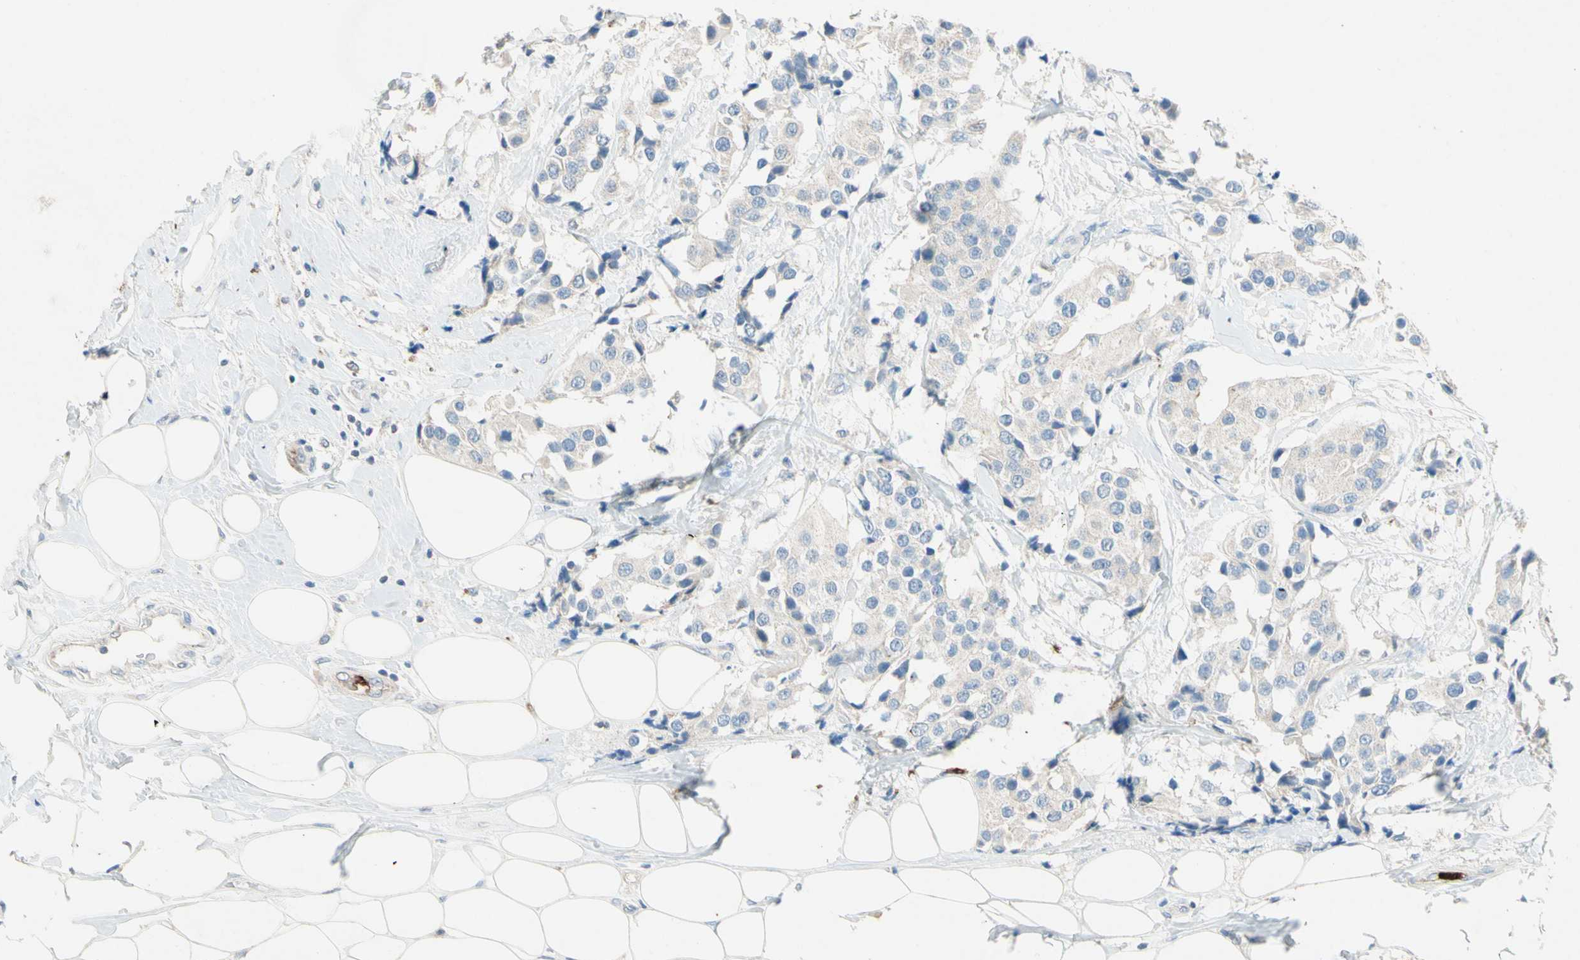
{"staining": {"intensity": "negative", "quantity": "none", "location": "none"}, "tissue": "breast cancer", "cell_type": "Tumor cells", "image_type": "cancer", "snomed": [{"axis": "morphology", "description": "Normal tissue, NOS"}, {"axis": "morphology", "description": "Duct carcinoma"}, {"axis": "topography", "description": "Breast"}], "caption": "Immunohistochemical staining of breast invasive ductal carcinoma exhibits no significant staining in tumor cells.", "gene": "NFKBIZ", "patient": {"sex": "female", "age": 39}}